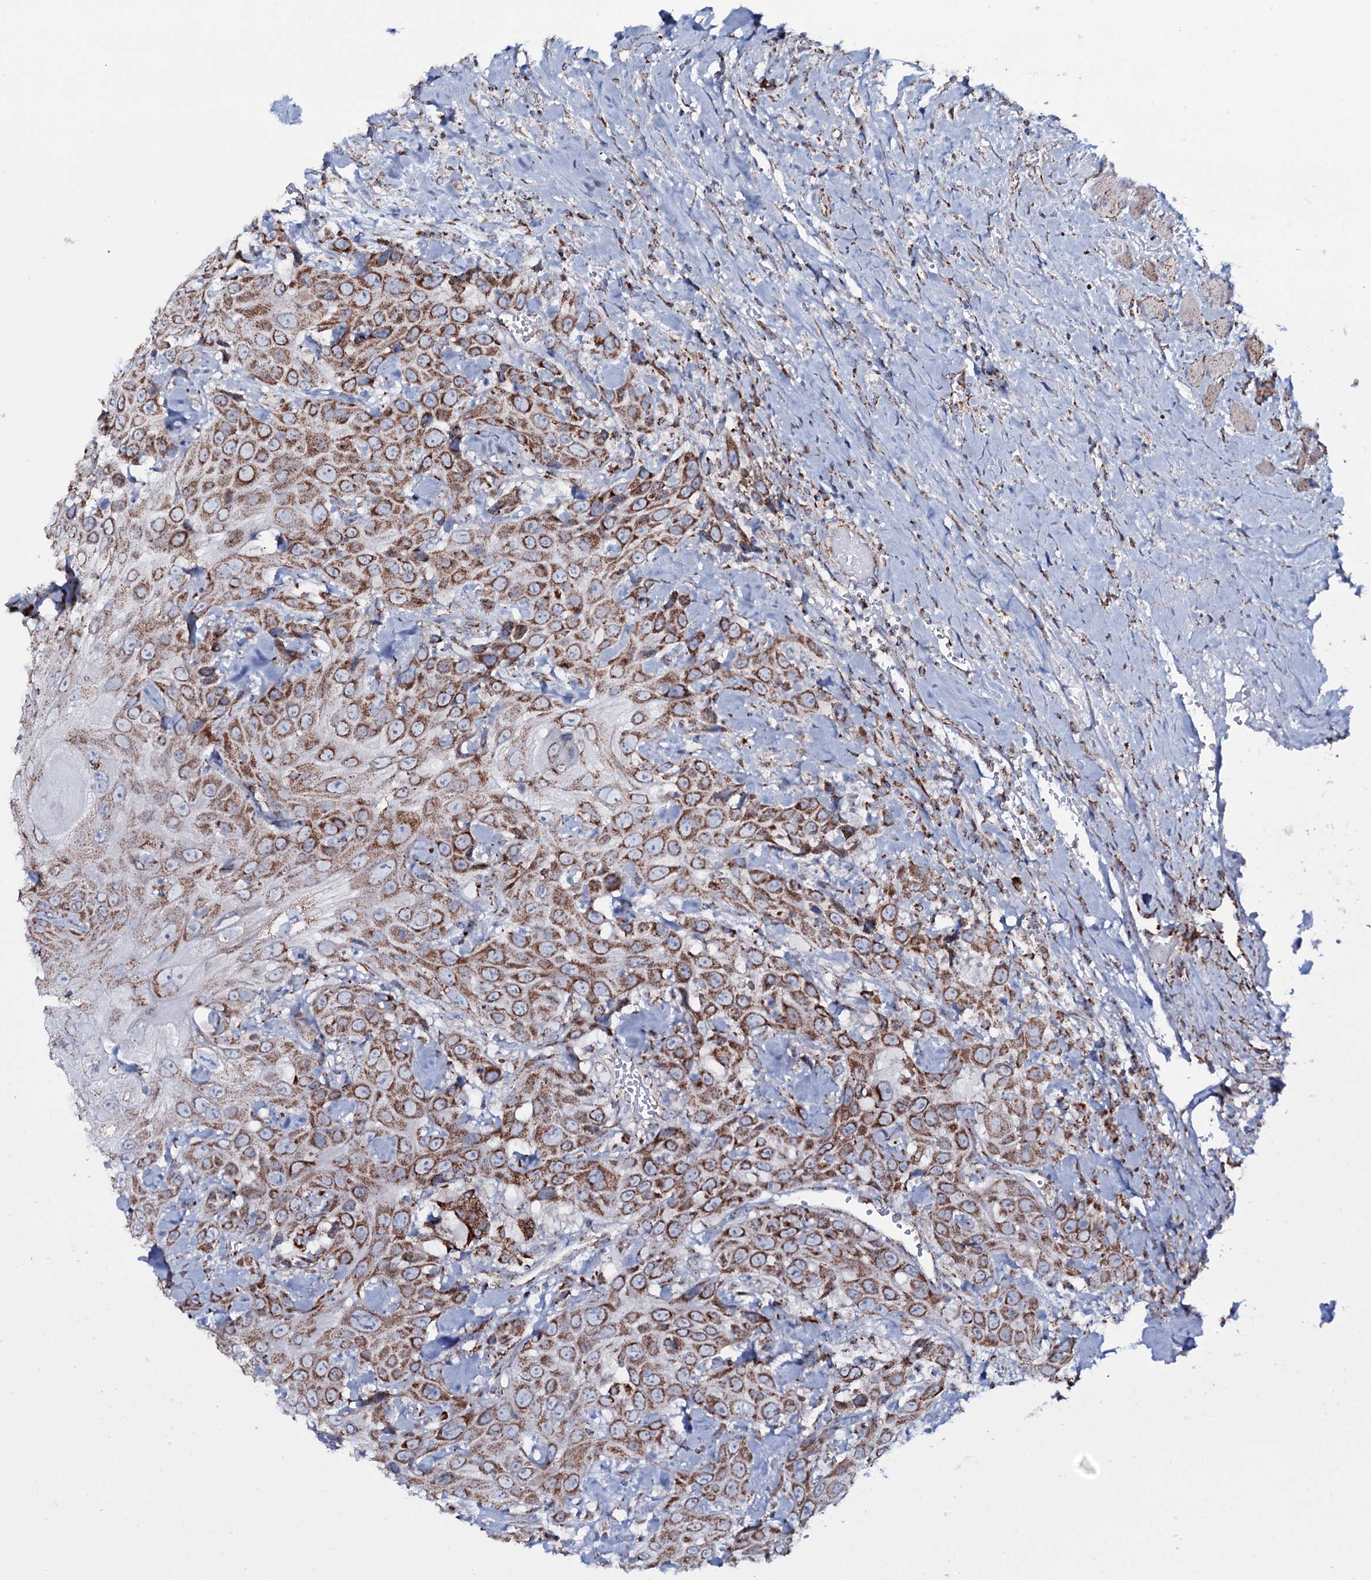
{"staining": {"intensity": "moderate", "quantity": ">75%", "location": "cytoplasmic/membranous"}, "tissue": "head and neck cancer", "cell_type": "Tumor cells", "image_type": "cancer", "snomed": [{"axis": "morphology", "description": "Squamous cell carcinoma, NOS"}, {"axis": "topography", "description": "Head-Neck"}], "caption": "Approximately >75% of tumor cells in human squamous cell carcinoma (head and neck) exhibit moderate cytoplasmic/membranous protein expression as visualized by brown immunohistochemical staining.", "gene": "MRPS35", "patient": {"sex": "male", "age": 81}}